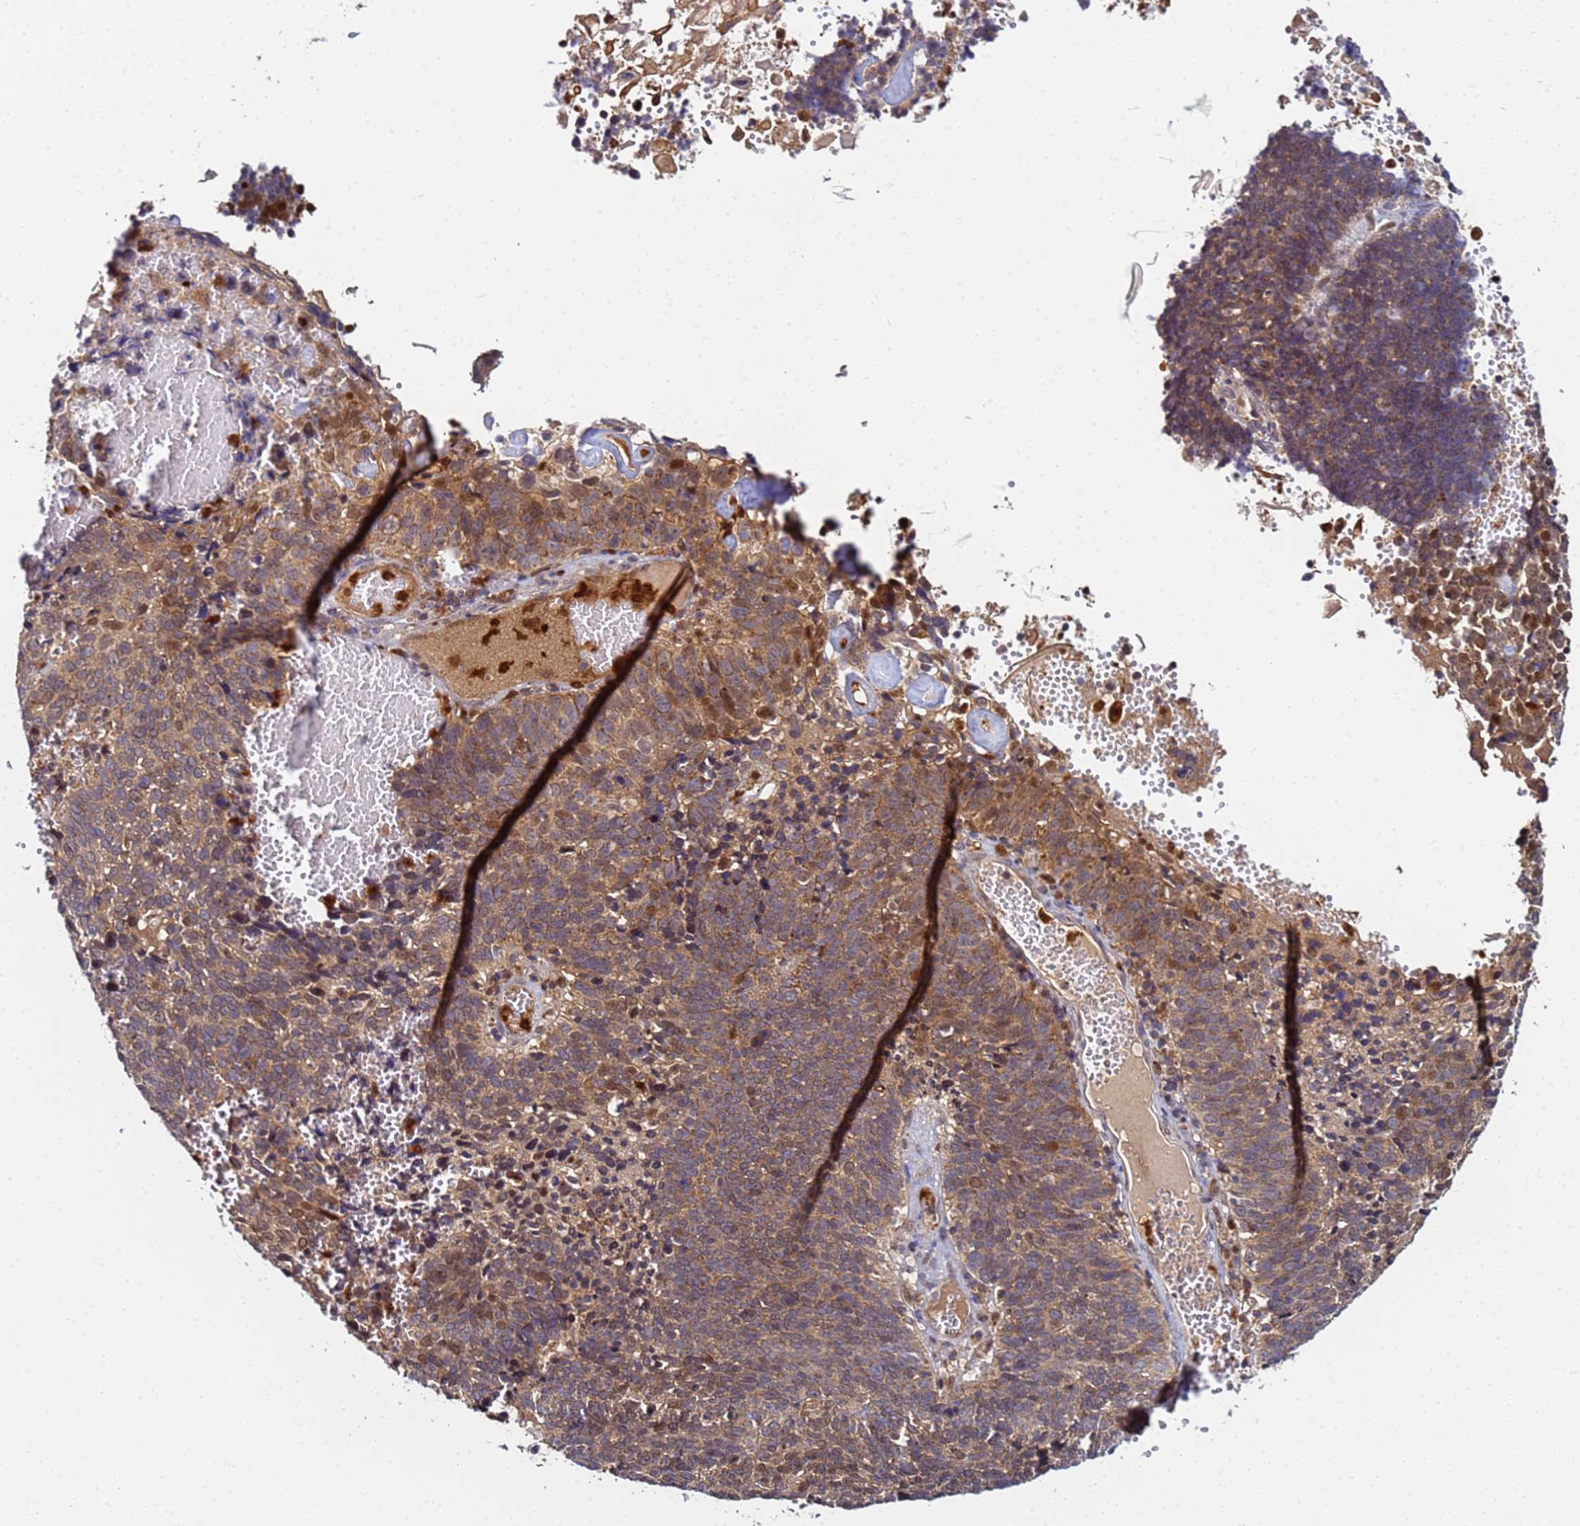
{"staining": {"intensity": "moderate", "quantity": "25%-75%", "location": "cytoplasmic/membranous"}, "tissue": "cervical cancer", "cell_type": "Tumor cells", "image_type": "cancer", "snomed": [{"axis": "morphology", "description": "Squamous cell carcinoma, NOS"}, {"axis": "topography", "description": "Cervix"}], "caption": "Human cervical squamous cell carcinoma stained for a protein (brown) displays moderate cytoplasmic/membranous positive positivity in approximately 25%-75% of tumor cells.", "gene": "CCDC127", "patient": {"sex": "female", "age": 39}}